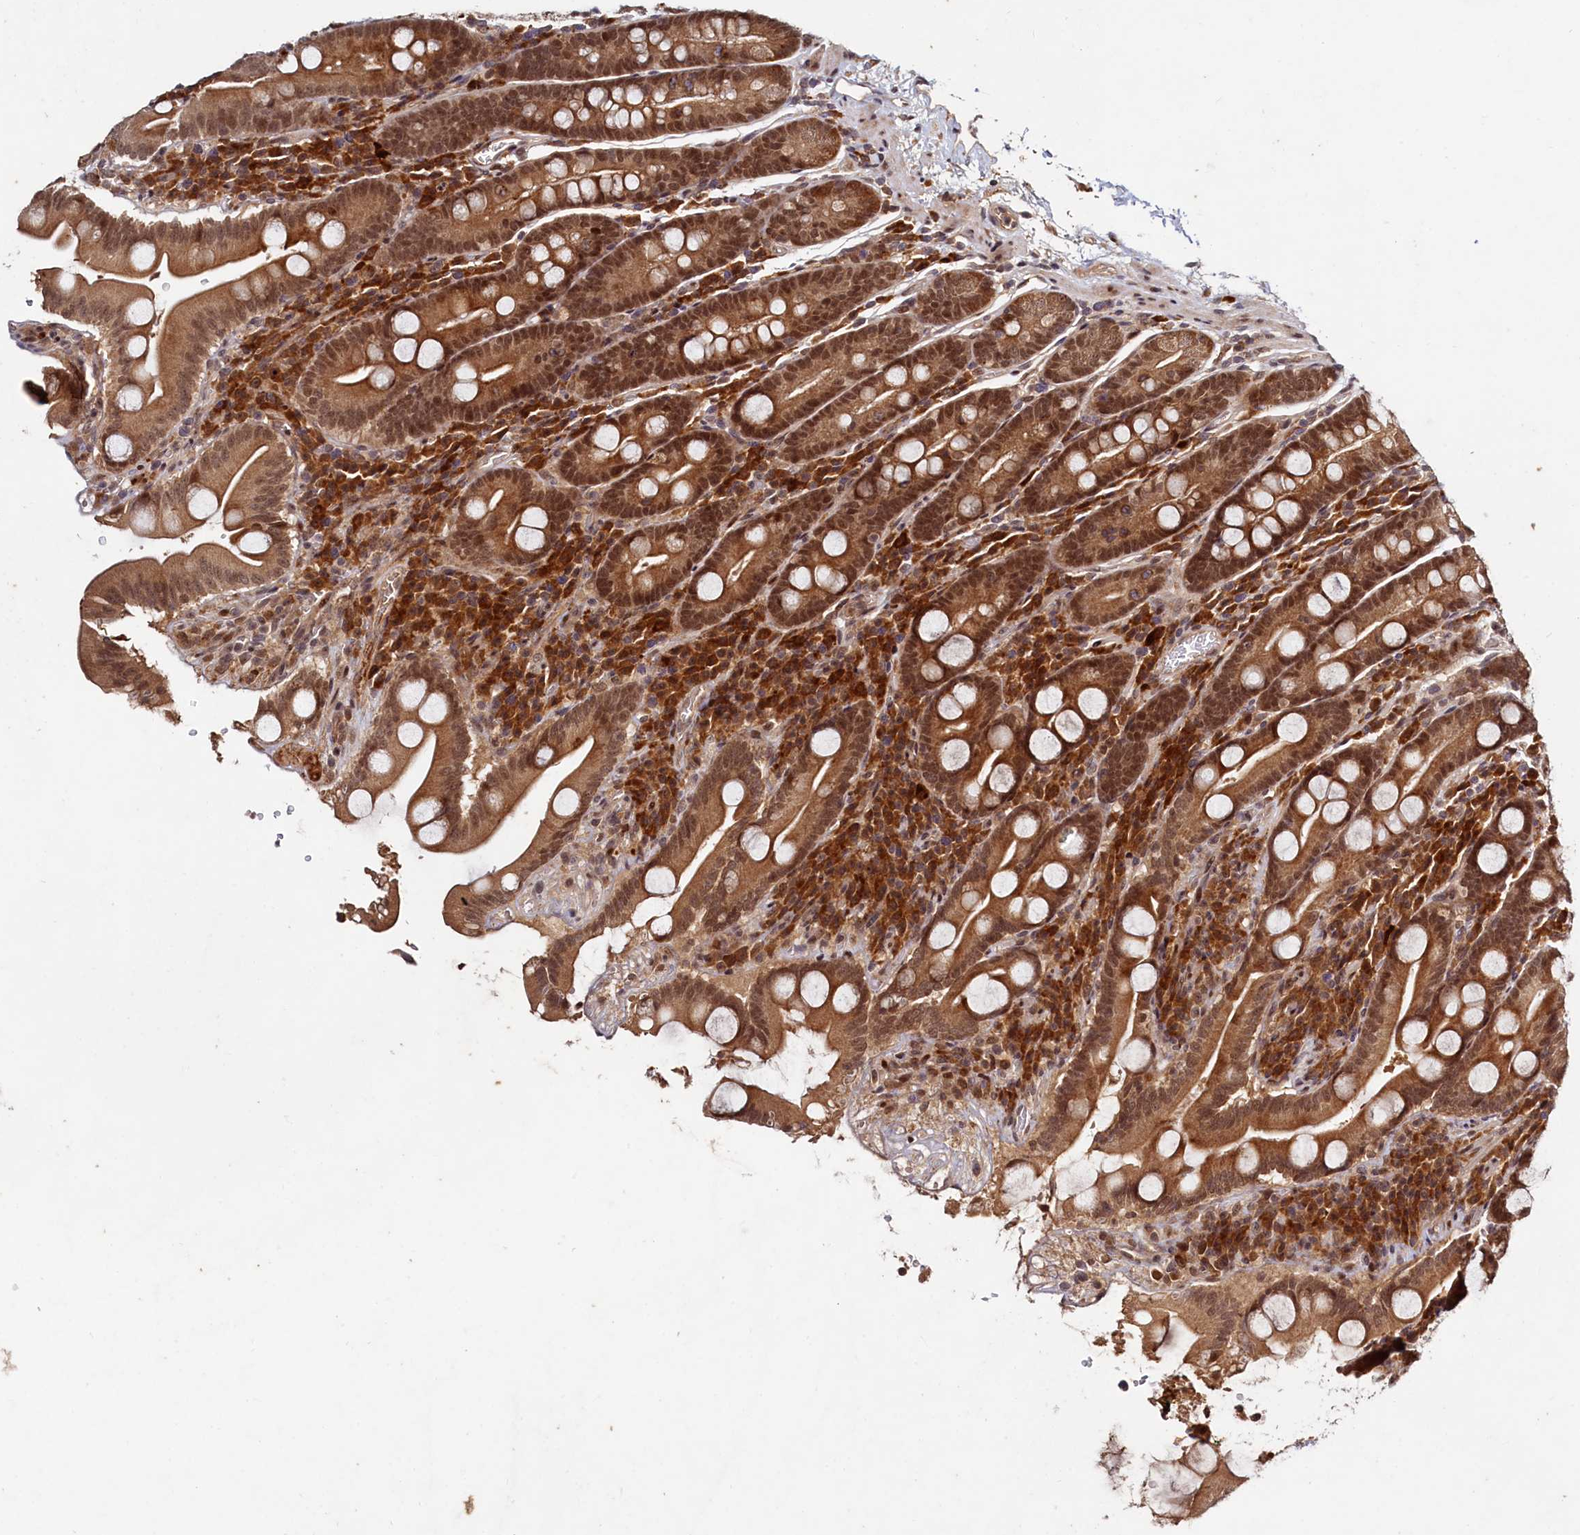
{"staining": {"intensity": "strong", "quantity": ">75%", "location": "cytoplasmic/membranous,nuclear"}, "tissue": "duodenum", "cell_type": "Glandular cells", "image_type": "normal", "snomed": [{"axis": "morphology", "description": "Normal tissue, NOS"}, {"axis": "topography", "description": "Duodenum"}], "caption": "Strong cytoplasmic/membranous,nuclear protein expression is seen in about >75% of glandular cells in duodenum.", "gene": "TRAPPC4", "patient": {"sex": "male", "age": 35}}